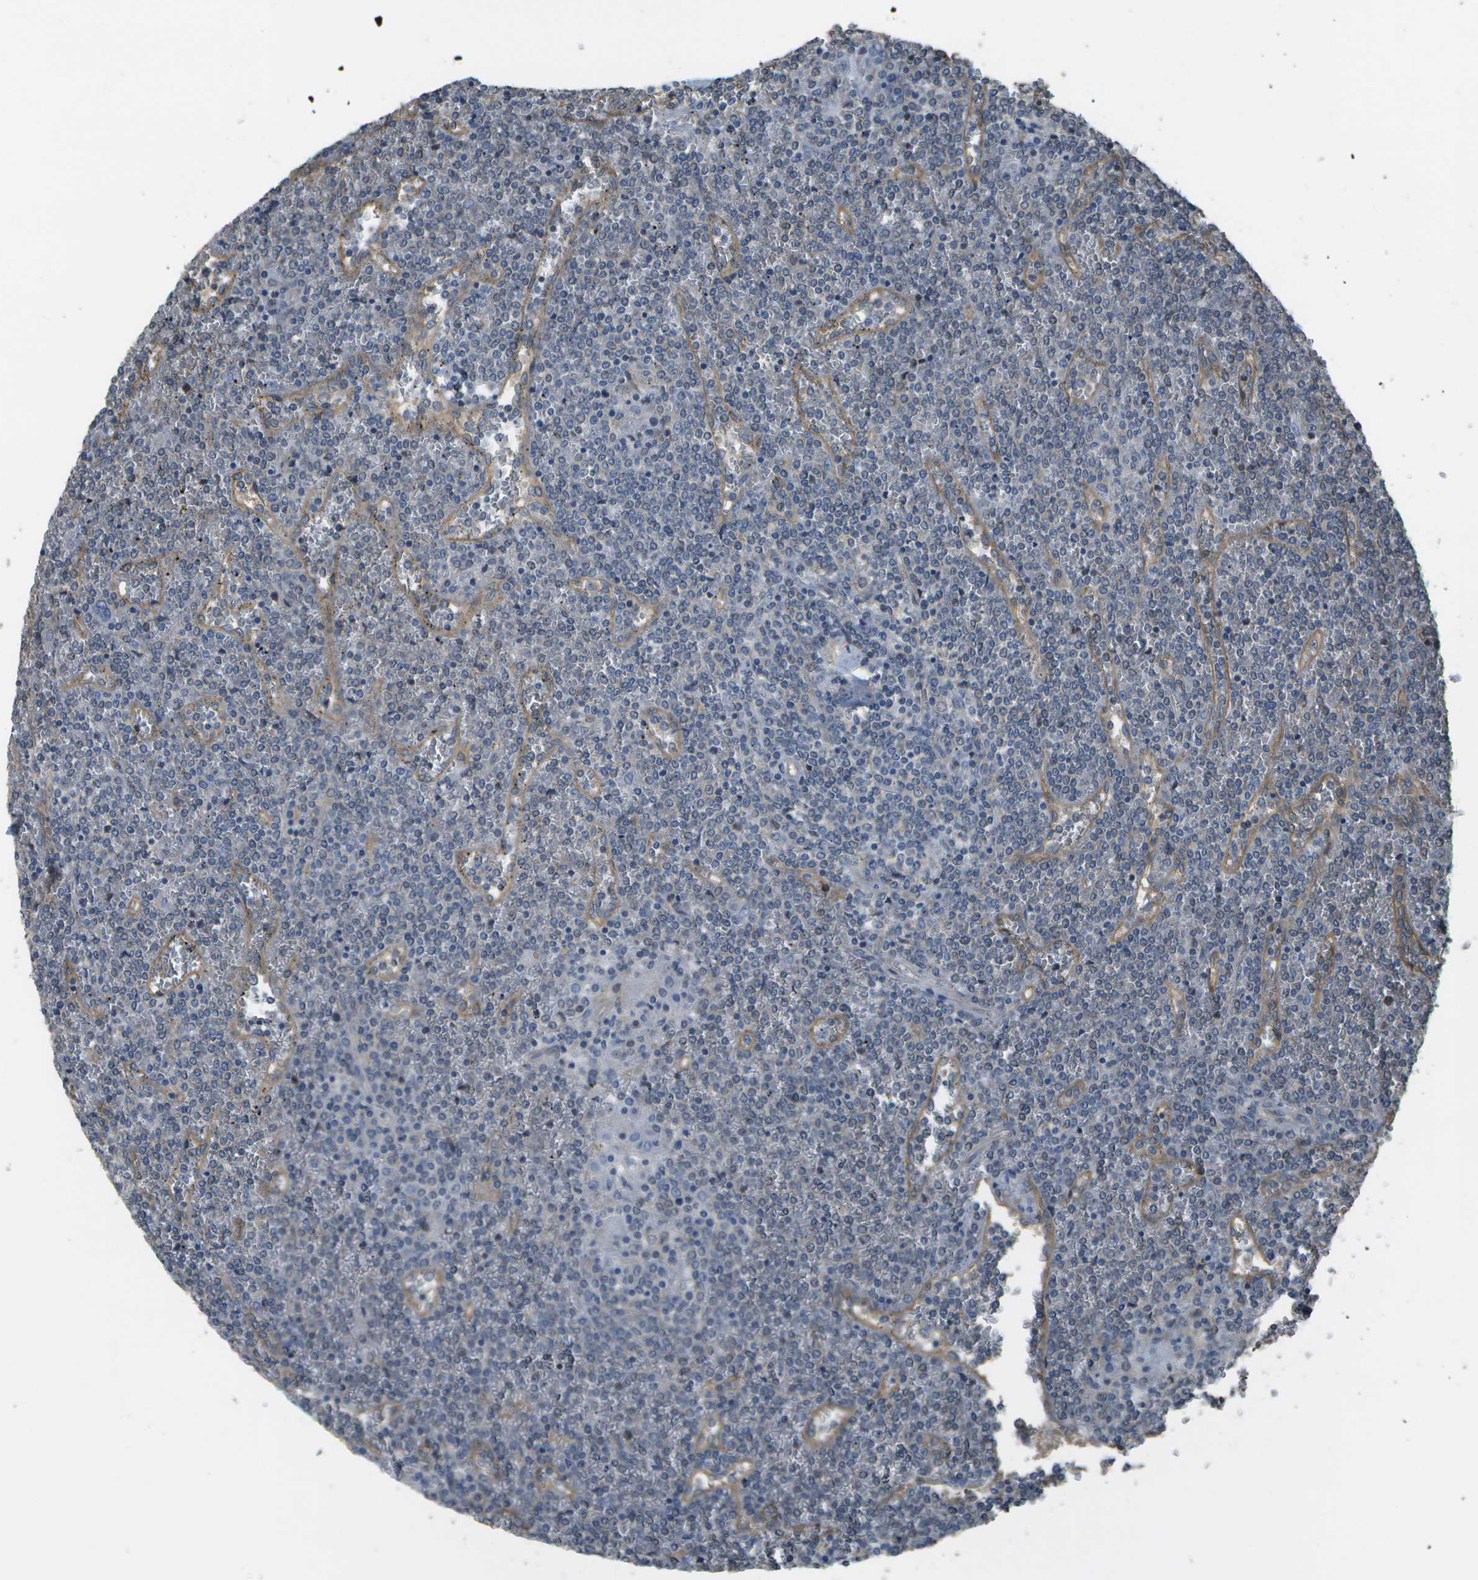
{"staining": {"intensity": "negative", "quantity": "none", "location": "none"}, "tissue": "lymphoma", "cell_type": "Tumor cells", "image_type": "cancer", "snomed": [{"axis": "morphology", "description": "Malignant lymphoma, non-Hodgkin's type, Low grade"}, {"axis": "topography", "description": "Spleen"}], "caption": "The IHC photomicrograph has no significant staining in tumor cells of malignant lymphoma, non-Hodgkin's type (low-grade) tissue.", "gene": "CLNS1A", "patient": {"sex": "female", "age": 19}}